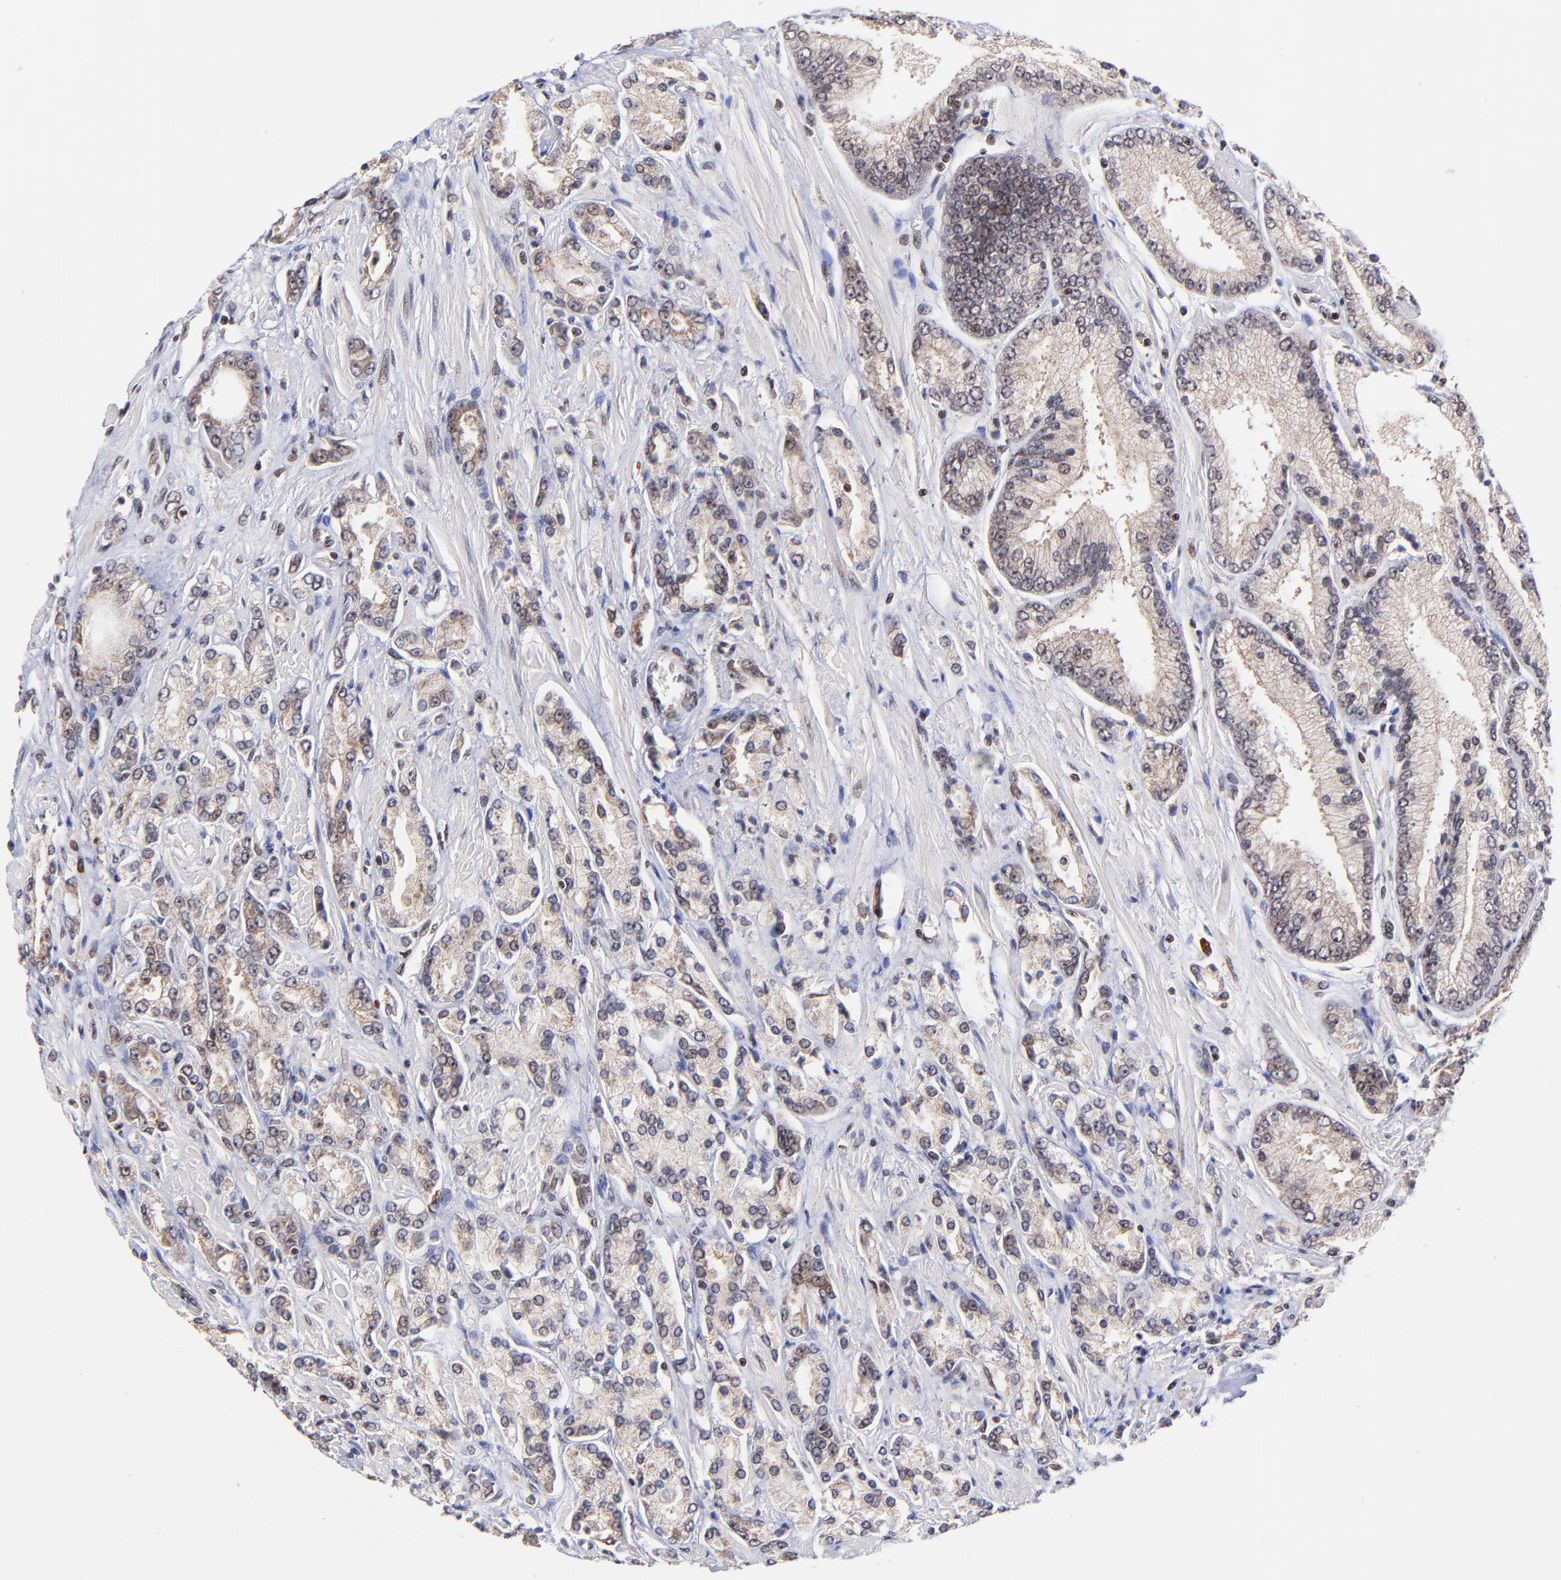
{"staining": {"intensity": "weak", "quantity": ">75%", "location": "cytoplasmic/membranous,nuclear"}, "tissue": "prostate cancer", "cell_type": "Tumor cells", "image_type": "cancer", "snomed": [{"axis": "morphology", "description": "Adenocarcinoma, High grade"}, {"axis": "topography", "description": "Prostate"}], "caption": "Protein expression analysis of prostate cancer displays weak cytoplasmic/membranous and nuclear expression in approximately >75% of tumor cells.", "gene": "WDR25", "patient": {"sex": "male", "age": 71}}